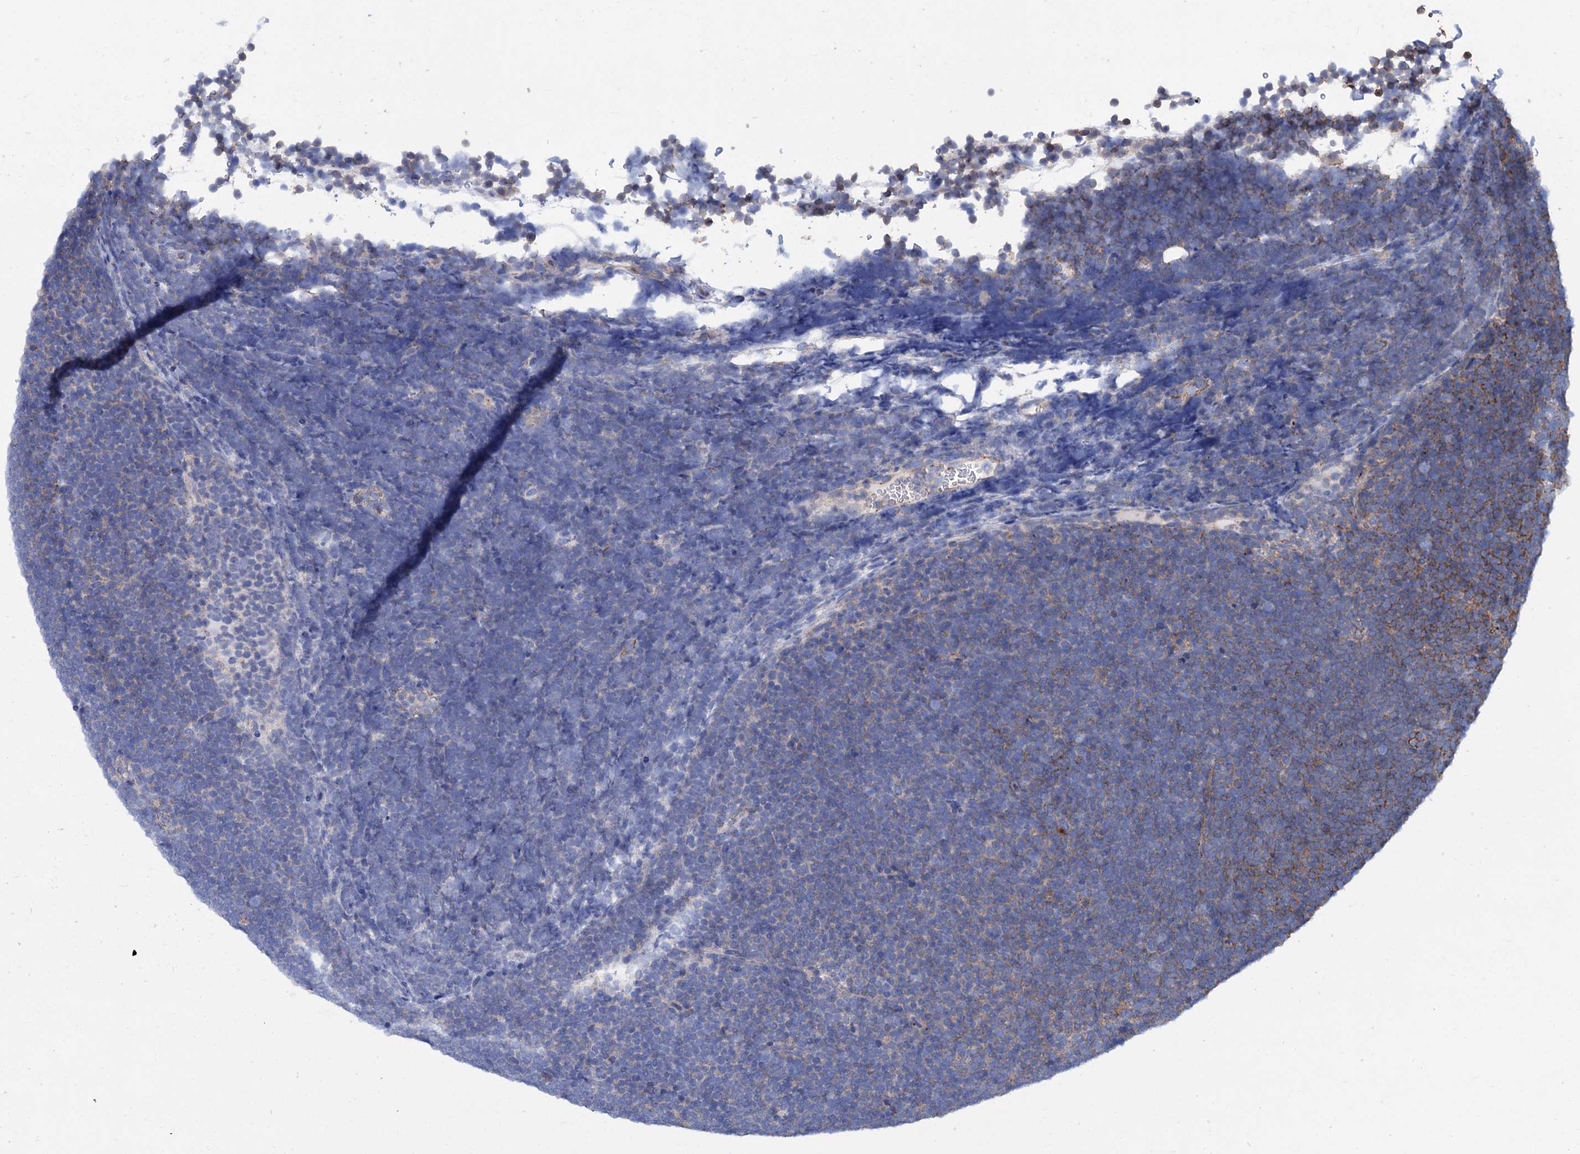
{"staining": {"intensity": "weak", "quantity": "<25%", "location": "cytoplasmic/membranous"}, "tissue": "lymphoma", "cell_type": "Tumor cells", "image_type": "cancer", "snomed": [{"axis": "morphology", "description": "Malignant lymphoma, non-Hodgkin's type, High grade"}, {"axis": "topography", "description": "Lymph node"}], "caption": "High magnification brightfield microscopy of malignant lymphoma, non-Hodgkin's type (high-grade) stained with DAB (brown) and counterstained with hematoxylin (blue): tumor cells show no significant staining.", "gene": "SCPEP1", "patient": {"sex": "male", "age": 13}}